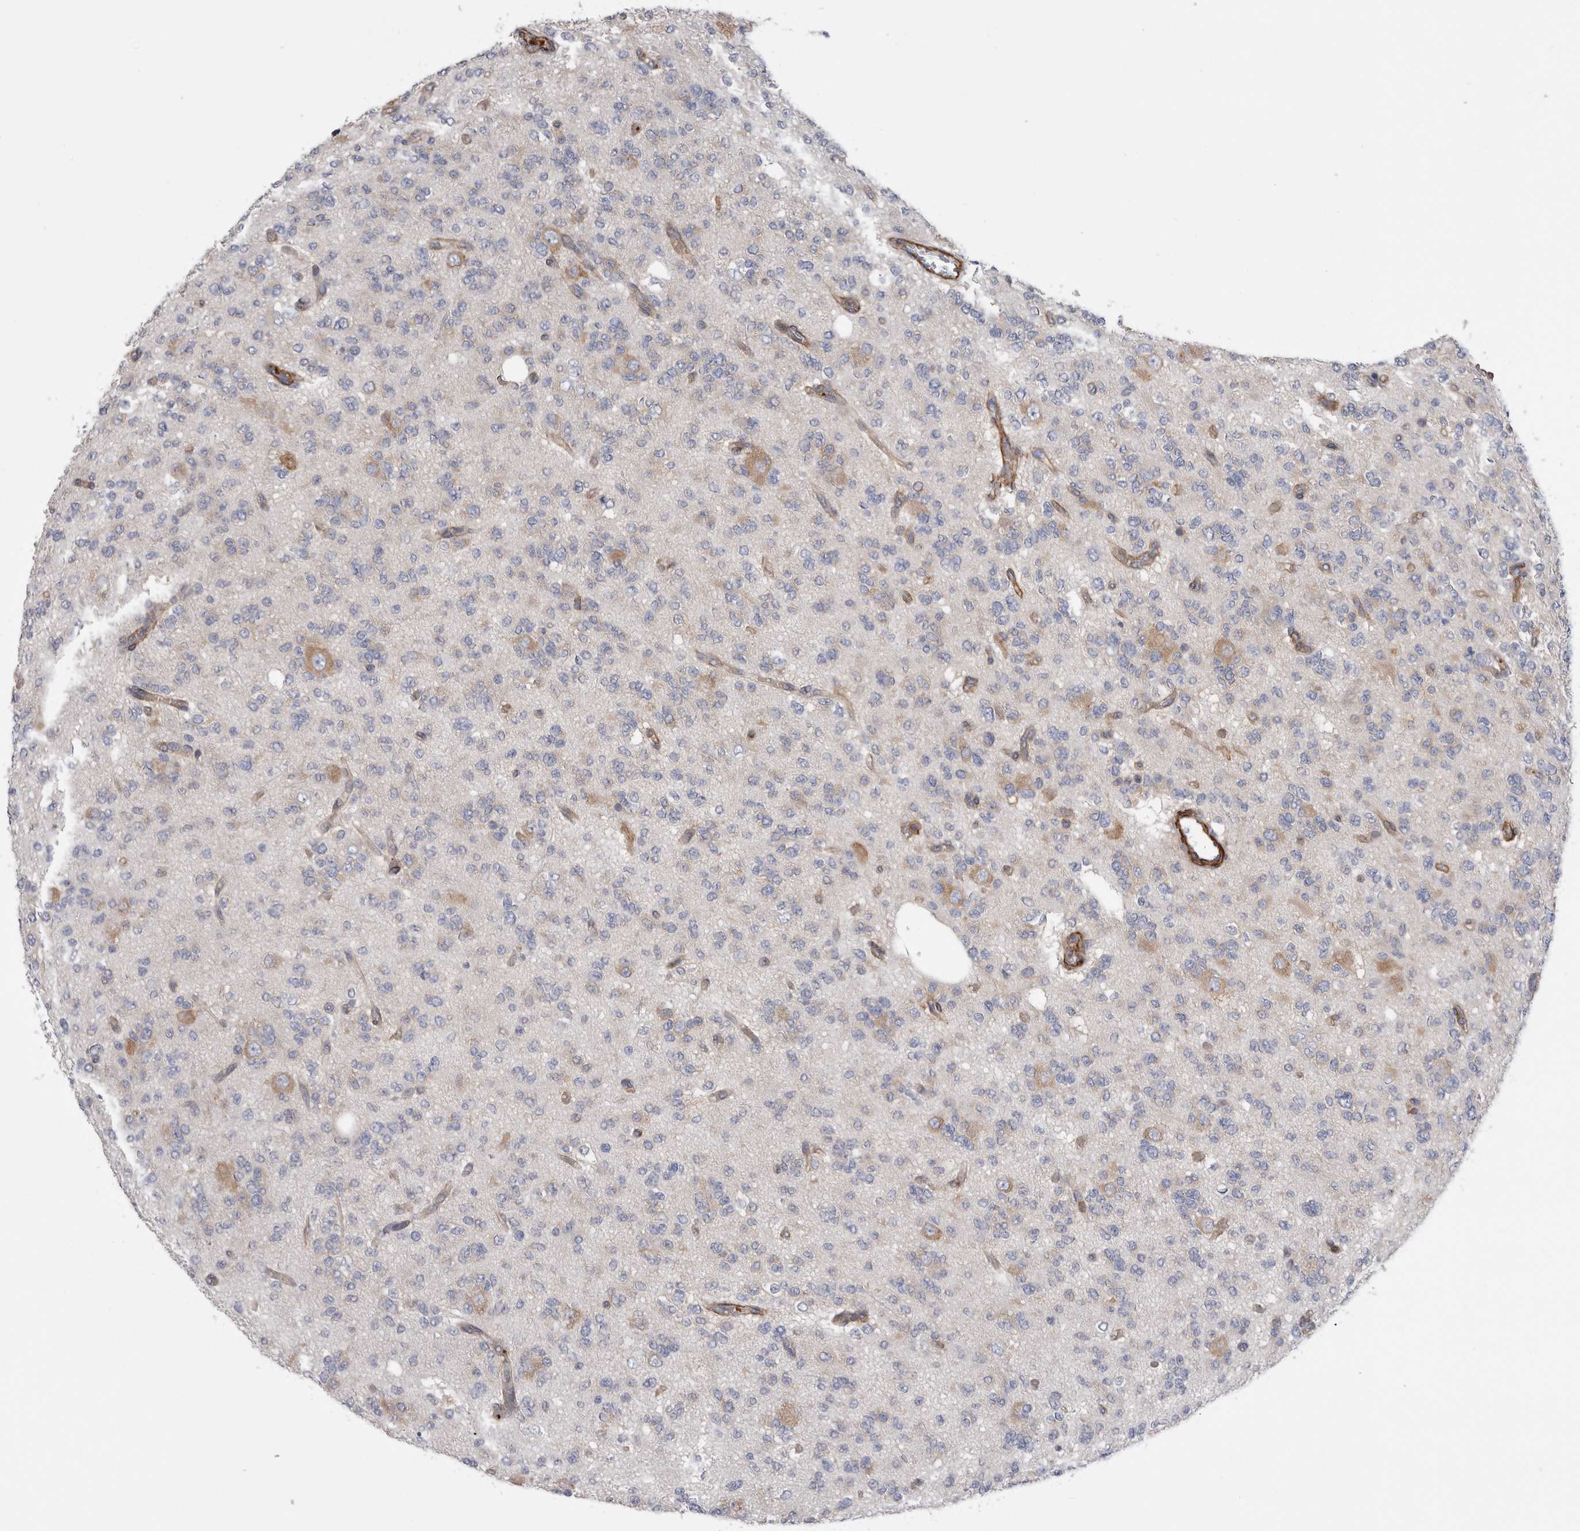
{"staining": {"intensity": "weak", "quantity": "<25%", "location": "cytoplasmic/membranous"}, "tissue": "glioma", "cell_type": "Tumor cells", "image_type": "cancer", "snomed": [{"axis": "morphology", "description": "Glioma, malignant, Low grade"}, {"axis": "topography", "description": "Brain"}], "caption": "Glioma was stained to show a protein in brown. There is no significant expression in tumor cells.", "gene": "EPRS1", "patient": {"sex": "male", "age": 38}}